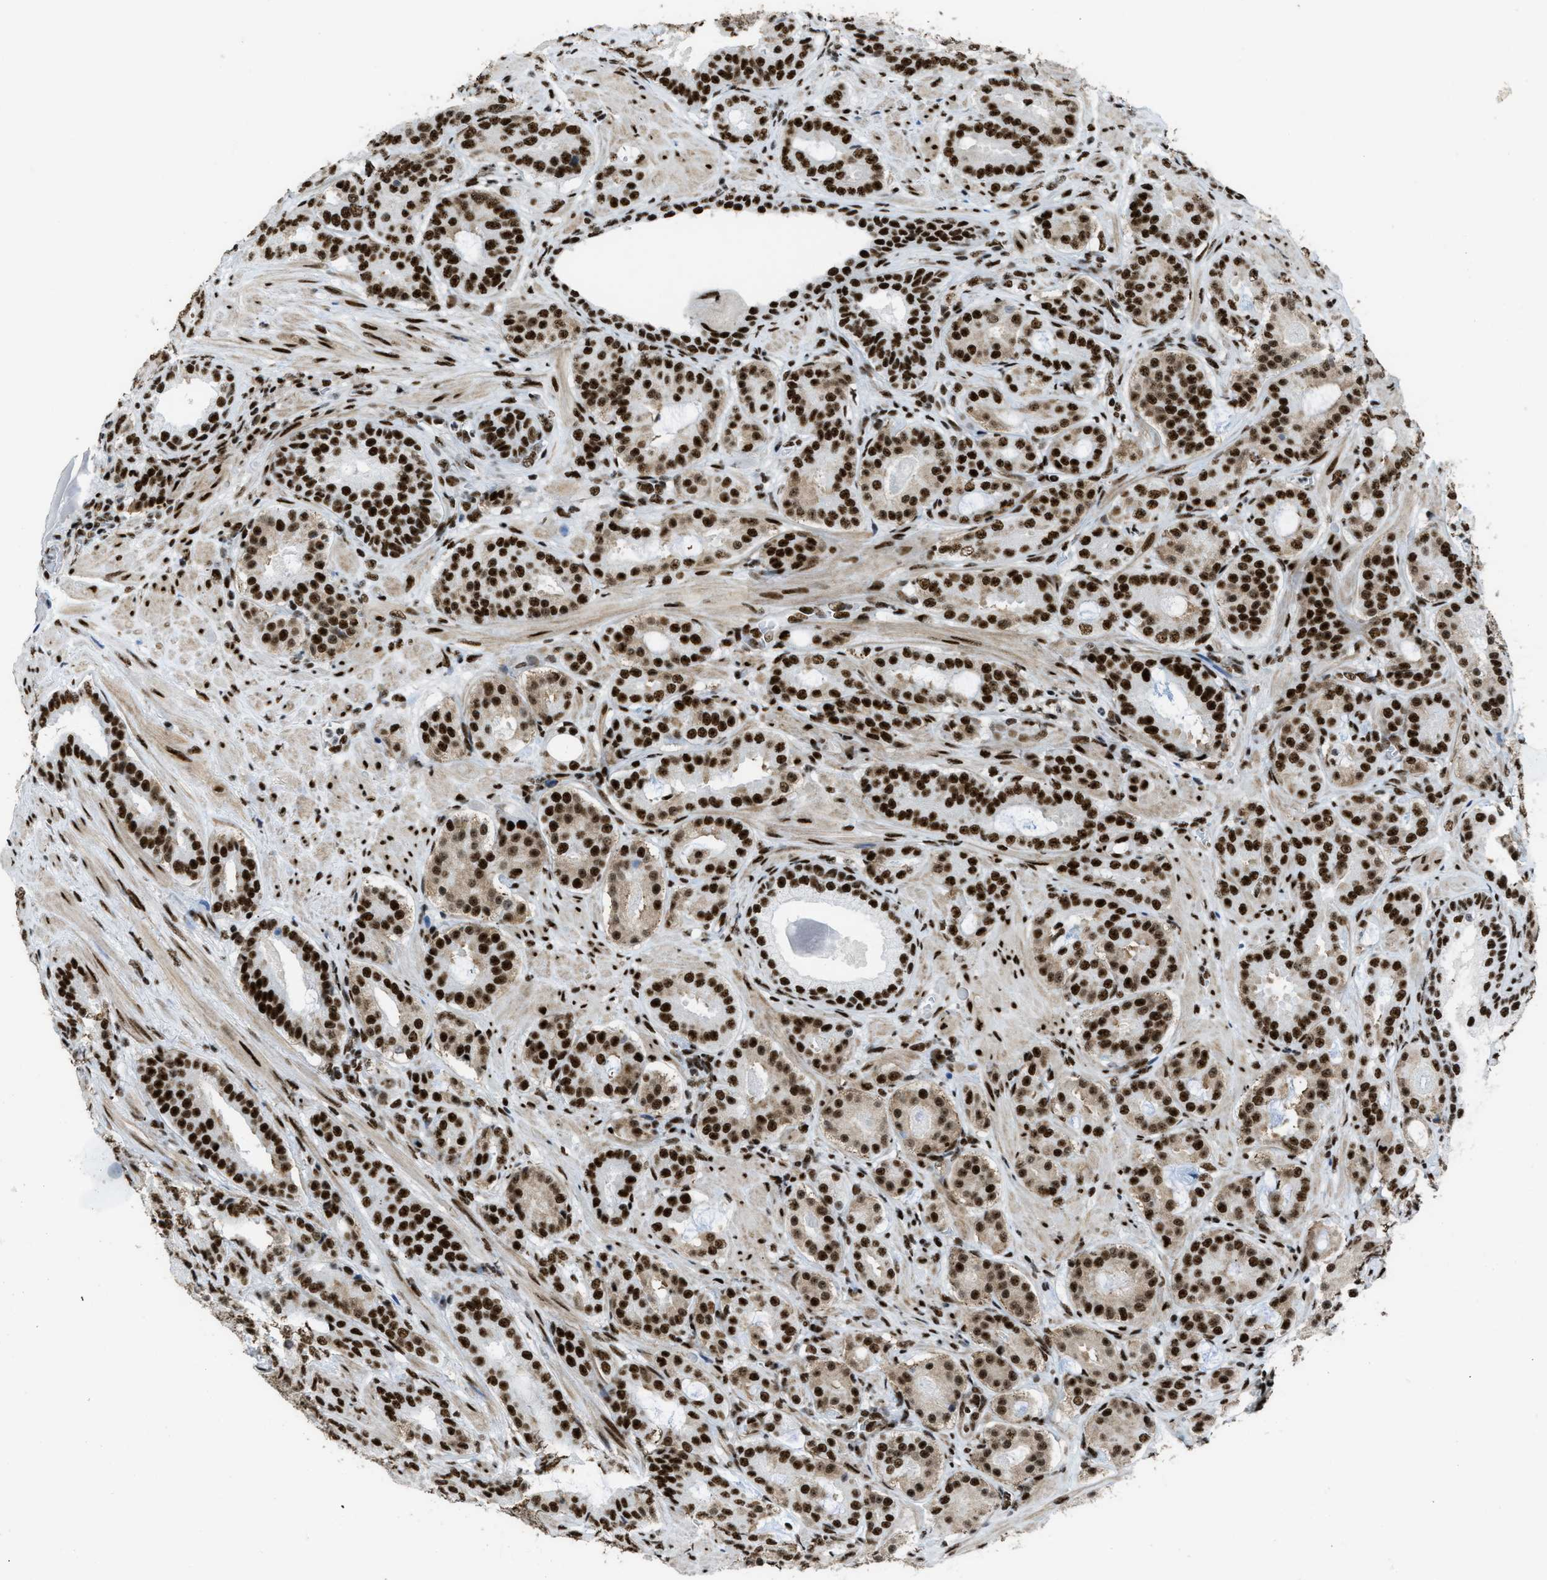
{"staining": {"intensity": "strong", "quantity": ">75%", "location": "nuclear"}, "tissue": "prostate cancer", "cell_type": "Tumor cells", "image_type": "cancer", "snomed": [{"axis": "morphology", "description": "Adenocarcinoma, Low grade"}, {"axis": "topography", "description": "Prostate"}], "caption": "Strong nuclear staining is present in about >75% of tumor cells in prostate adenocarcinoma (low-grade).", "gene": "ZNF207", "patient": {"sex": "male", "age": 69}}